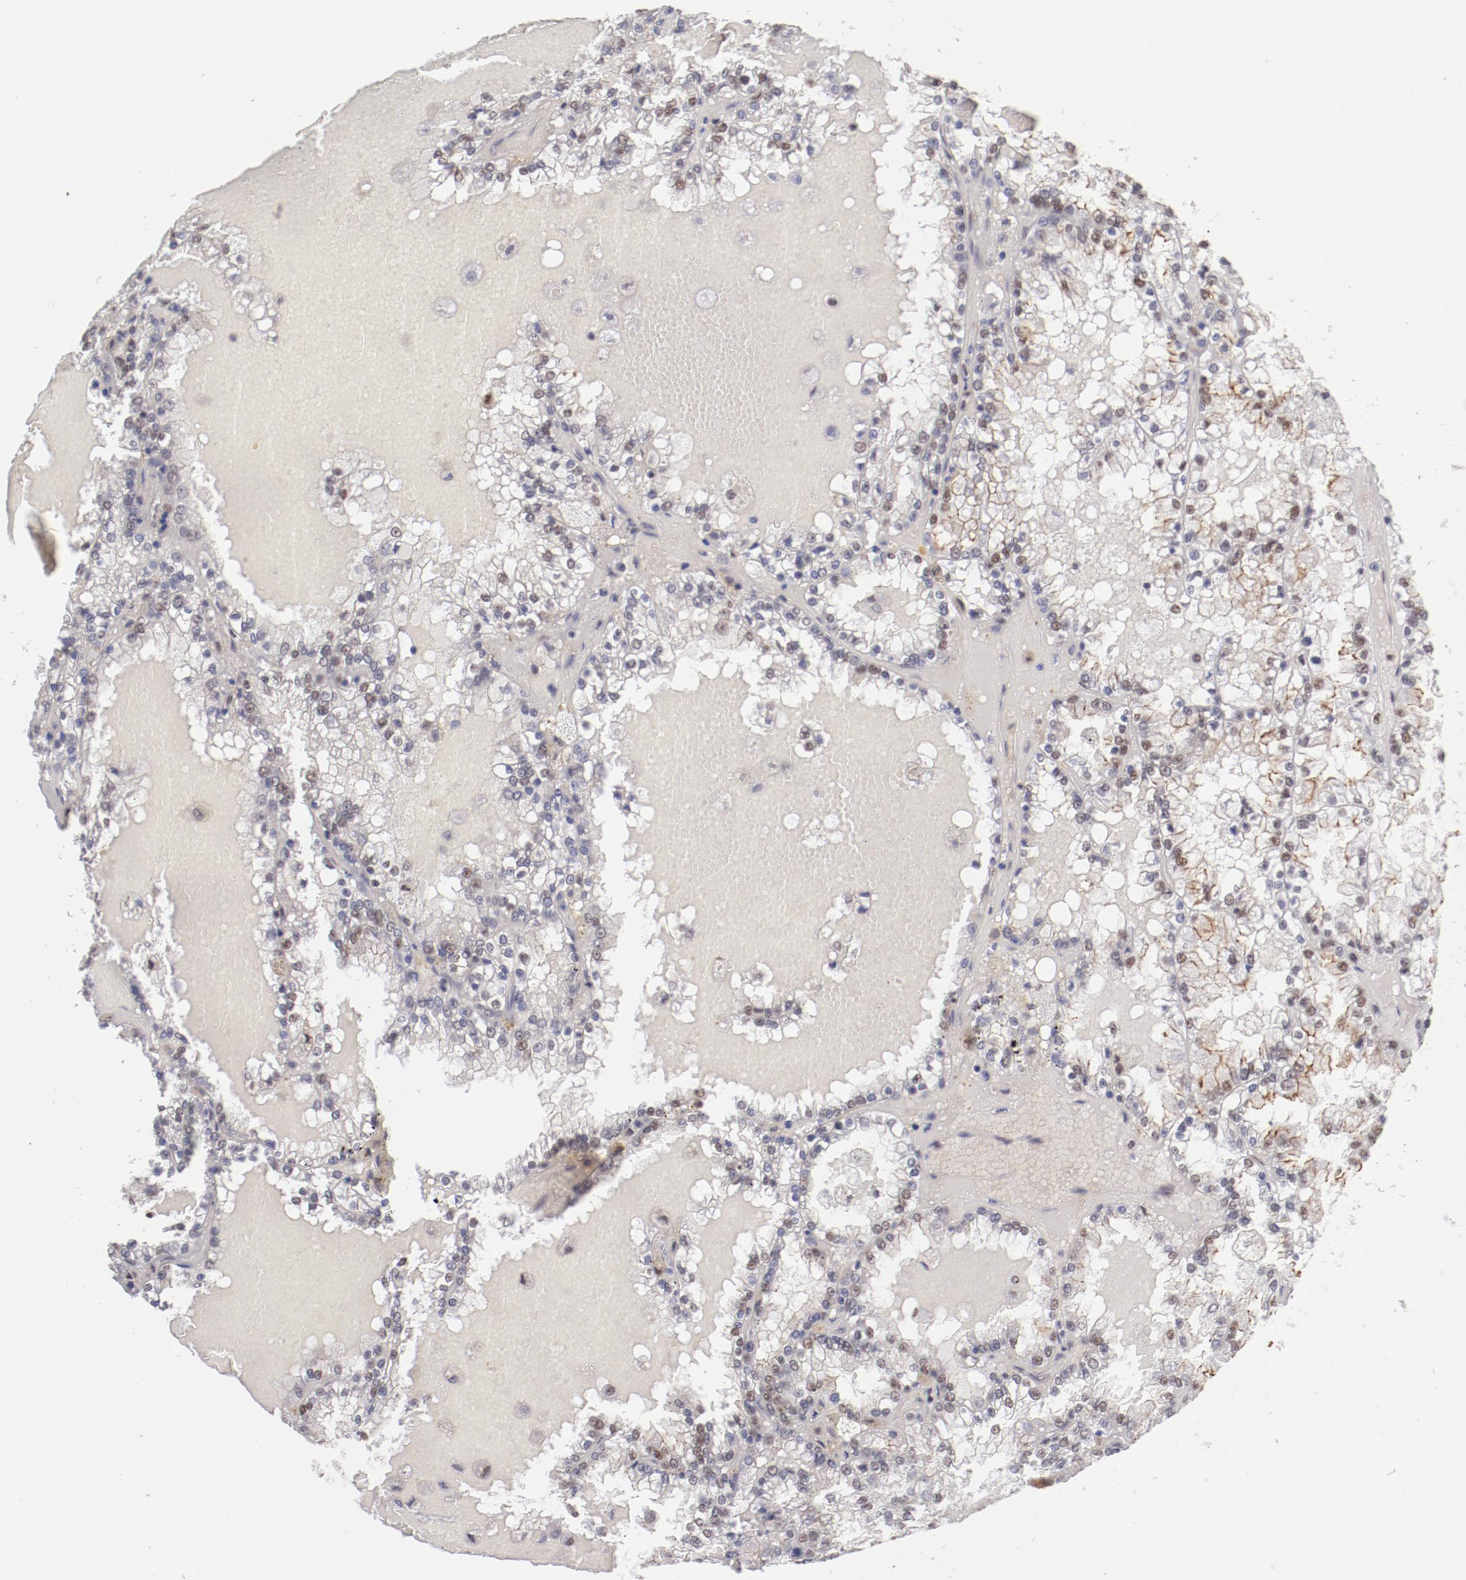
{"staining": {"intensity": "moderate", "quantity": "<25%", "location": "nuclear"}, "tissue": "renal cancer", "cell_type": "Tumor cells", "image_type": "cancer", "snomed": [{"axis": "morphology", "description": "Adenocarcinoma, NOS"}, {"axis": "topography", "description": "Kidney"}], "caption": "IHC staining of renal adenocarcinoma, which shows low levels of moderate nuclear positivity in about <25% of tumor cells indicating moderate nuclear protein expression. The staining was performed using DAB (brown) for protein detection and nuclei were counterstained in hematoxylin (blue).", "gene": "TFAP4", "patient": {"sex": "female", "age": 56}}